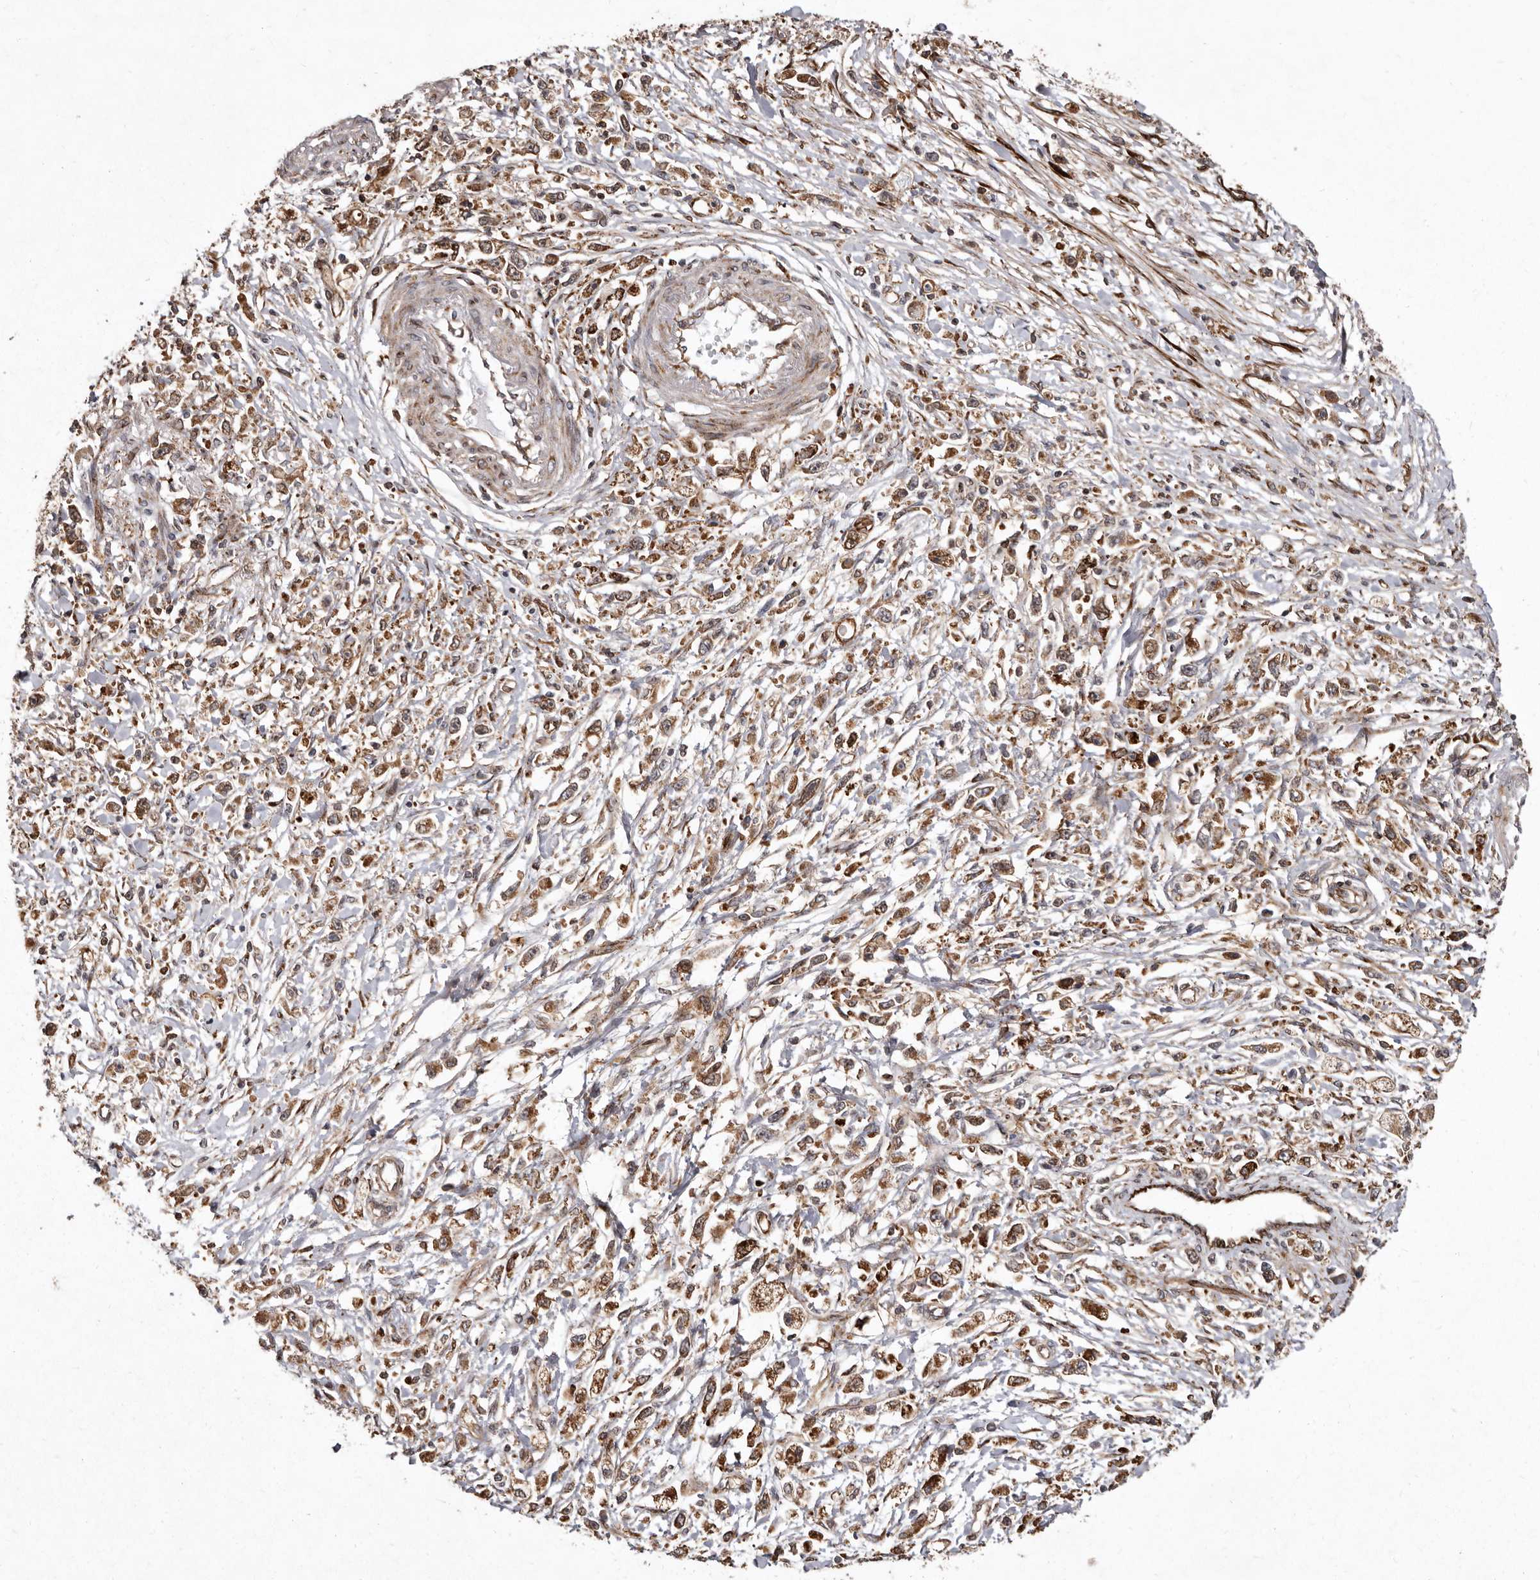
{"staining": {"intensity": "moderate", "quantity": ">75%", "location": "cytoplasmic/membranous"}, "tissue": "stomach cancer", "cell_type": "Tumor cells", "image_type": "cancer", "snomed": [{"axis": "morphology", "description": "Adenocarcinoma, NOS"}, {"axis": "topography", "description": "Stomach"}], "caption": "An immunohistochemistry histopathology image of neoplastic tissue is shown. Protein staining in brown highlights moderate cytoplasmic/membranous positivity in stomach cancer within tumor cells.", "gene": "FLAD1", "patient": {"sex": "female", "age": 59}}